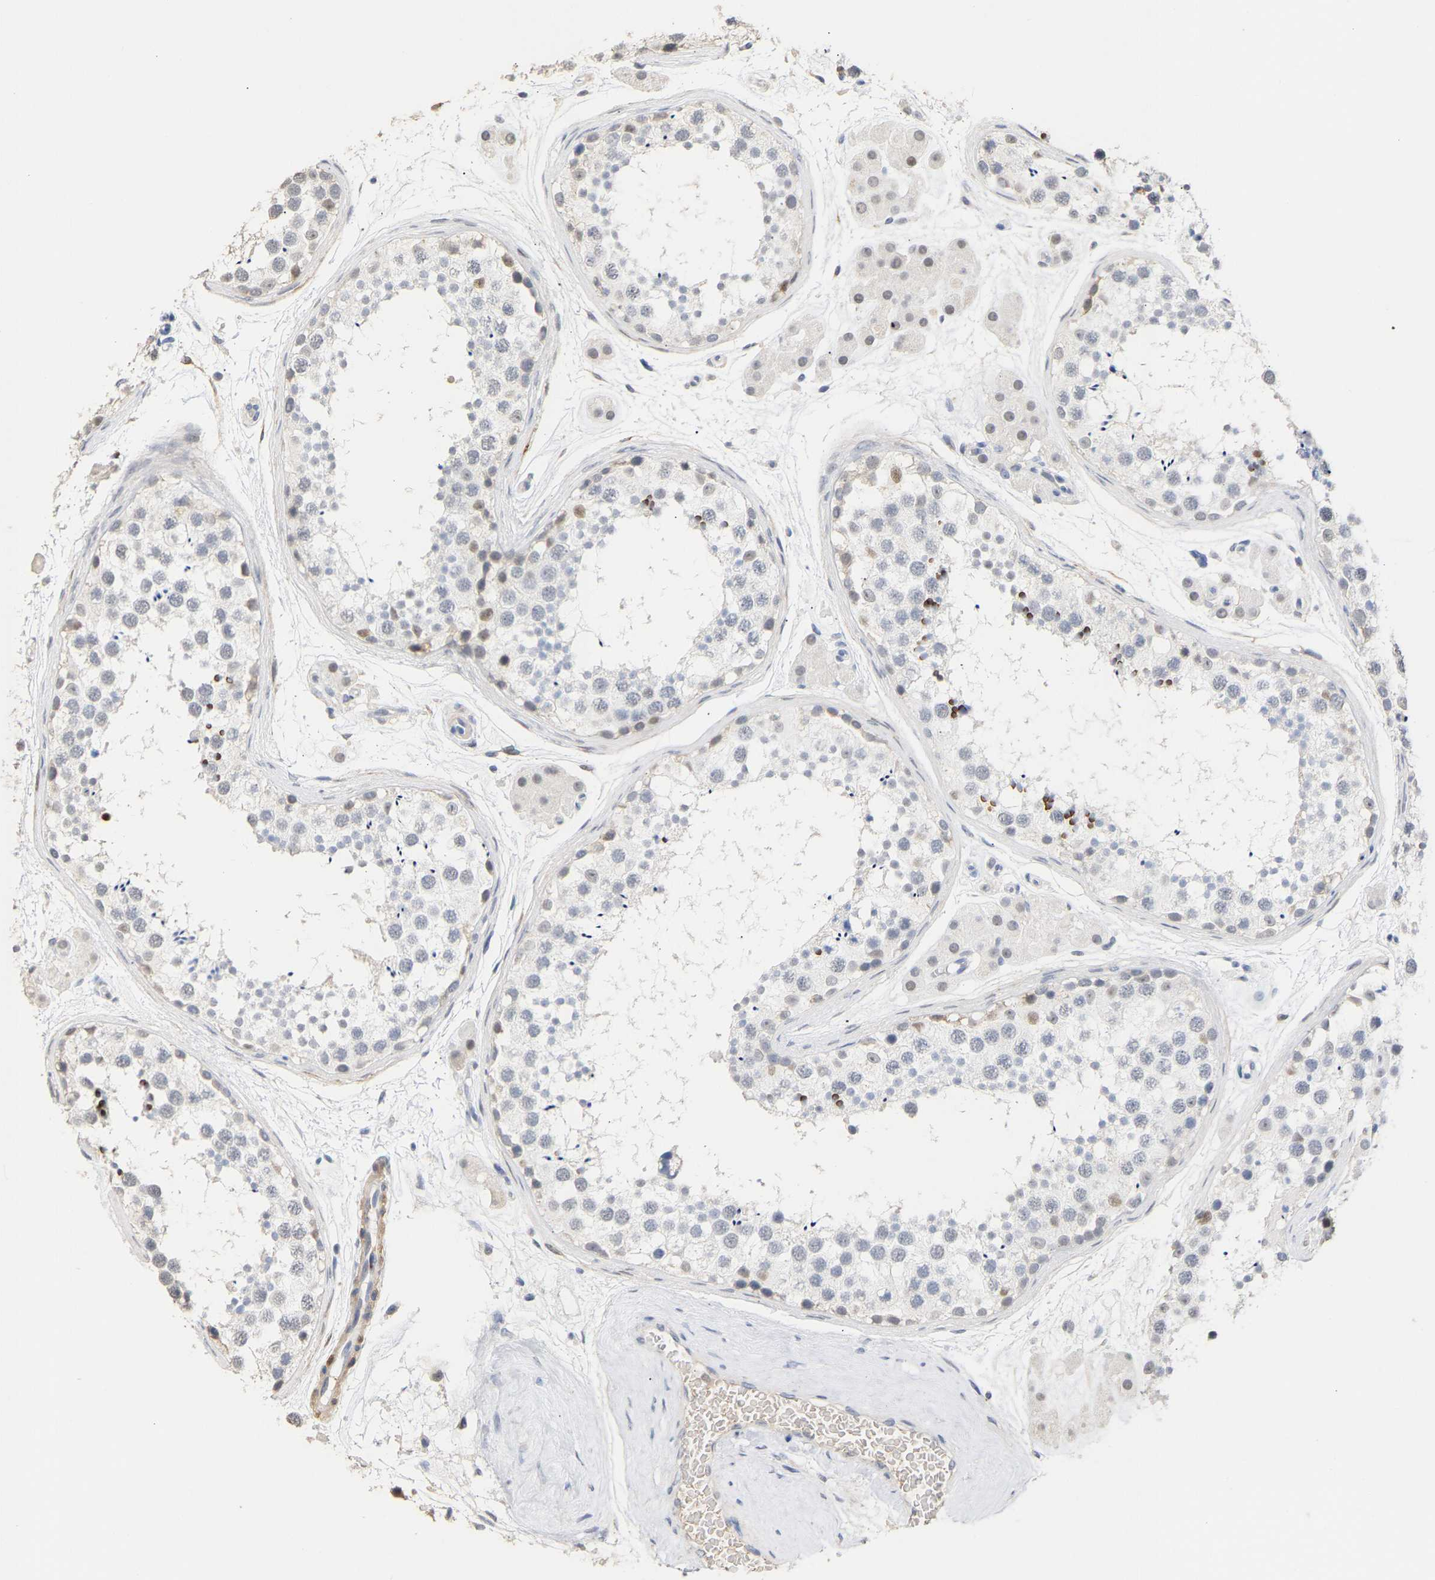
{"staining": {"intensity": "weak", "quantity": "<25%", "location": "nuclear"}, "tissue": "testis", "cell_type": "Cells in seminiferous ducts", "image_type": "normal", "snomed": [{"axis": "morphology", "description": "Normal tissue, NOS"}, {"axis": "topography", "description": "Testis"}], "caption": "An immunohistochemistry micrograph of normal testis is shown. There is no staining in cells in seminiferous ducts of testis.", "gene": "AMPH", "patient": {"sex": "male", "age": 56}}